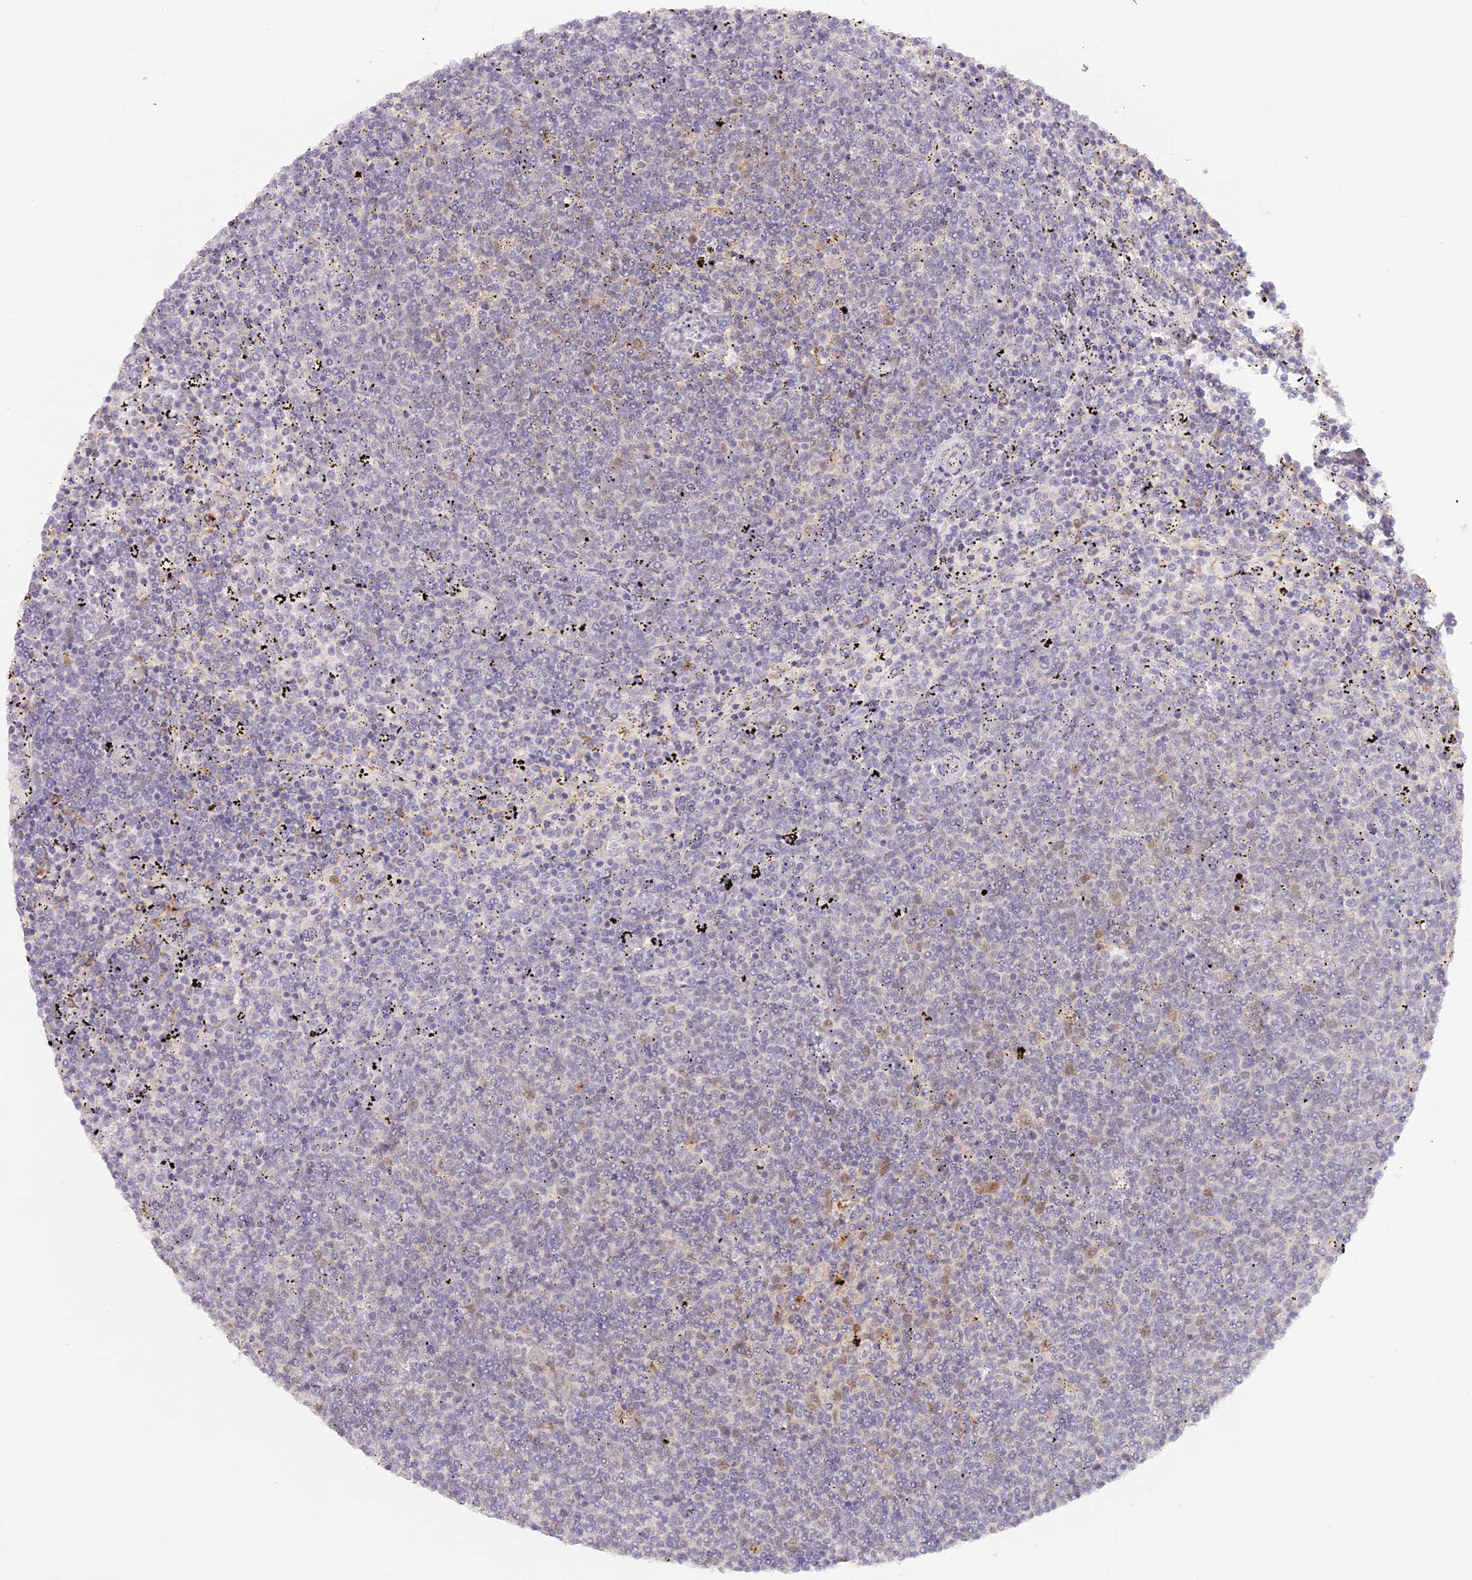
{"staining": {"intensity": "negative", "quantity": "none", "location": "none"}, "tissue": "lymphoma", "cell_type": "Tumor cells", "image_type": "cancer", "snomed": [{"axis": "morphology", "description": "Malignant lymphoma, non-Hodgkin's type, Low grade"}, {"axis": "topography", "description": "Spleen"}], "caption": "Tumor cells show no significant positivity in low-grade malignant lymphoma, non-Hodgkin's type. Brightfield microscopy of immunohistochemistry (IHC) stained with DAB (3,3'-diaminobenzidine) (brown) and hematoxylin (blue), captured at high magnification.", "gene": "ELL3", "patient": {"sex": "female", "age": 50}}